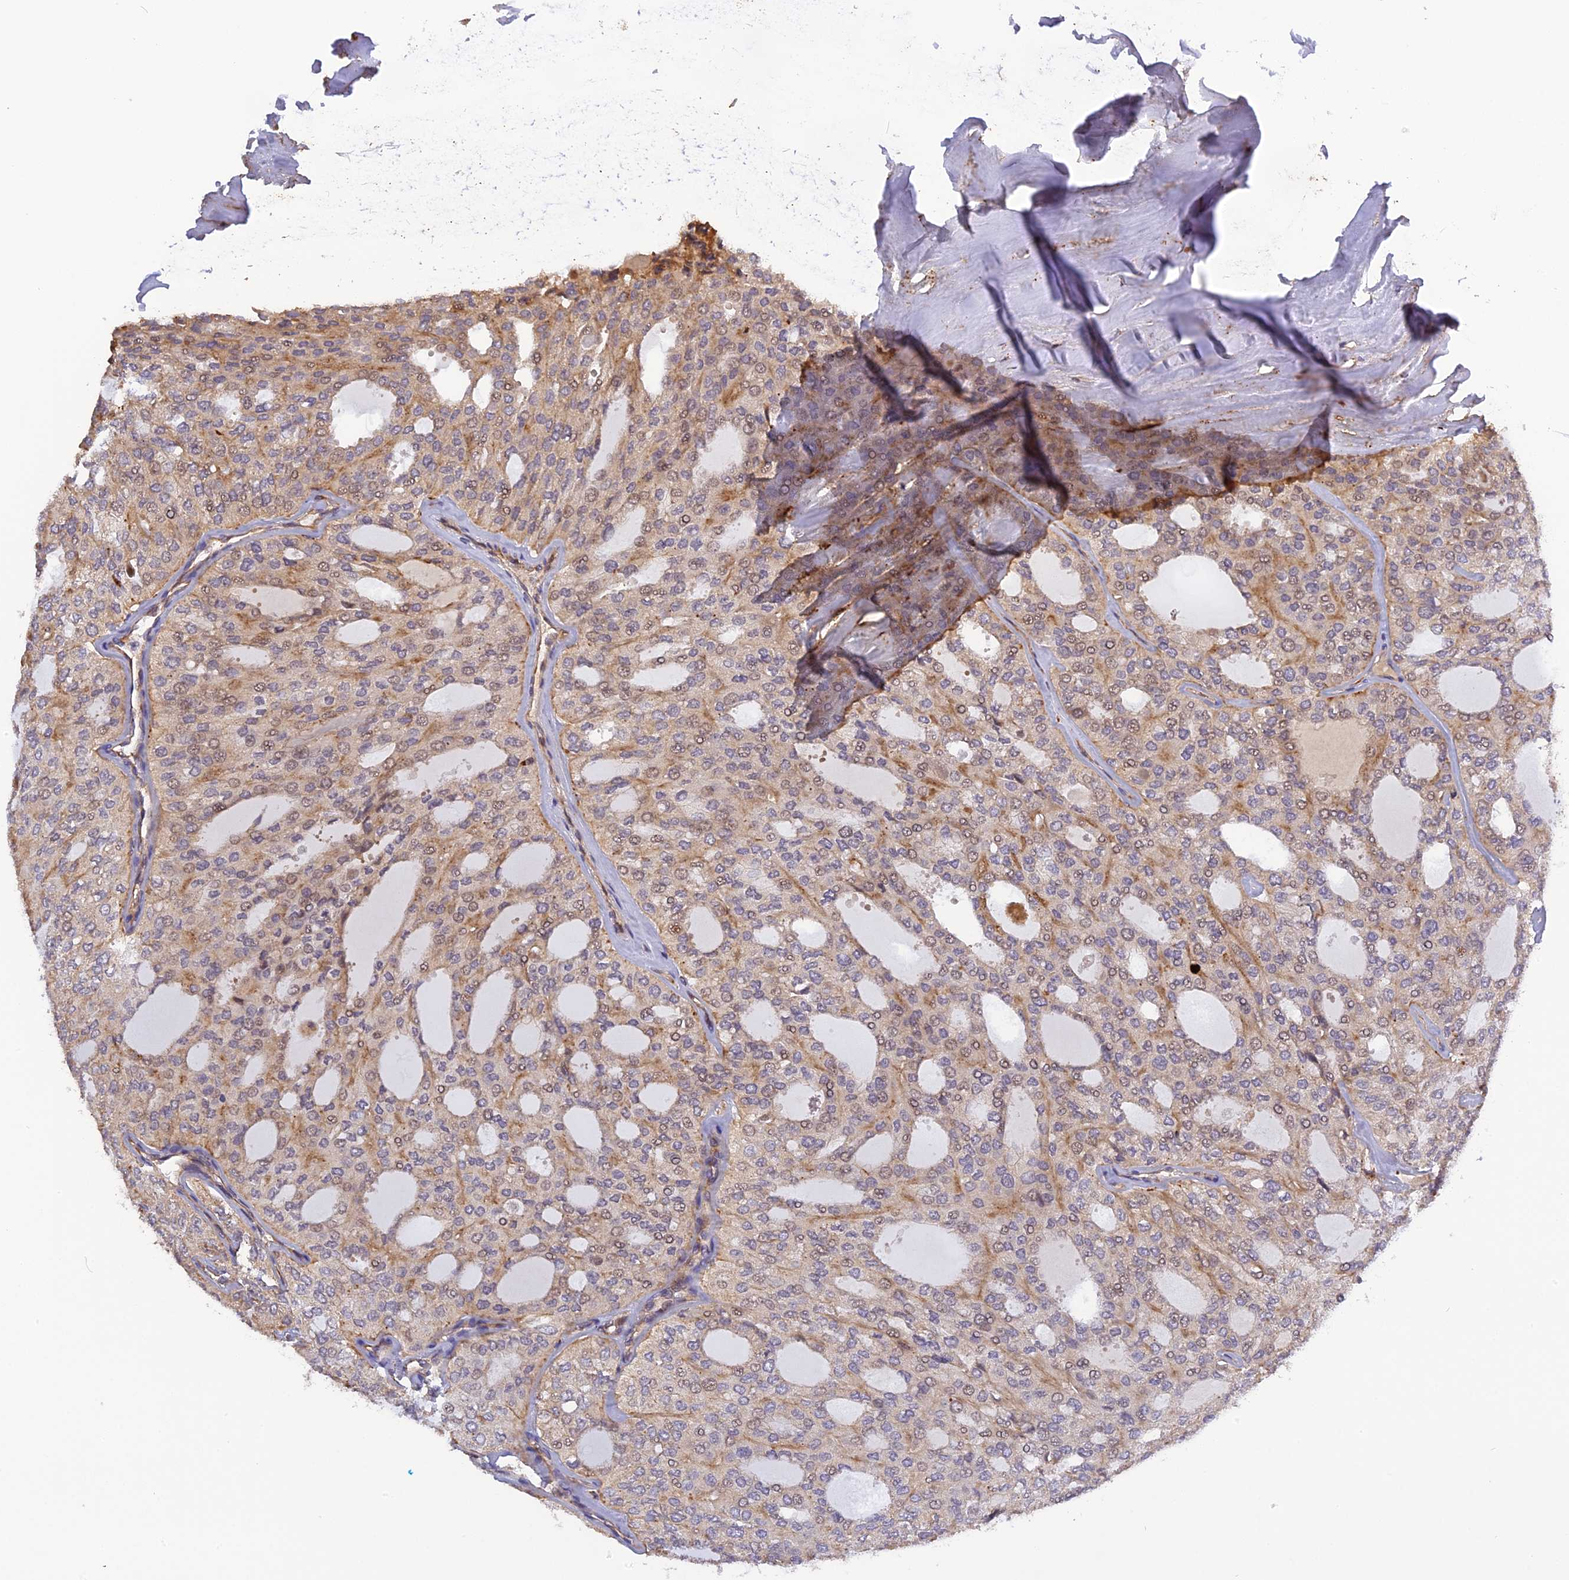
{"staining": {"intensity": "weak", "quantity": "25%-75%", "location": "cytoplasmic/membranous,nuclear"}, "tissue": "thyroid cancer", "cell_type": "Tumor cells", "image_type": "cancer", "snomed": [{"axis": "morphology", "description": "Follicular adenoma carcinoma, NOS"}, {"axis": "topography", "description": "Thyroid gland"}], "caption": "Thyroid cancer (follicular adenoma carcinoma) stained with DAB (3,3'-diaminobenzidine) IHC displays low levels of weak cytoplasmic/membranous and nuclear expression in approximately 25%-75% of tumor cells. (DAB (3,3'-diaminobenzidine) = brown stain, brightfield microscopy at high magnification).", "gene": "FNIP2", "patient": {"sex": "male", "age": 75}}